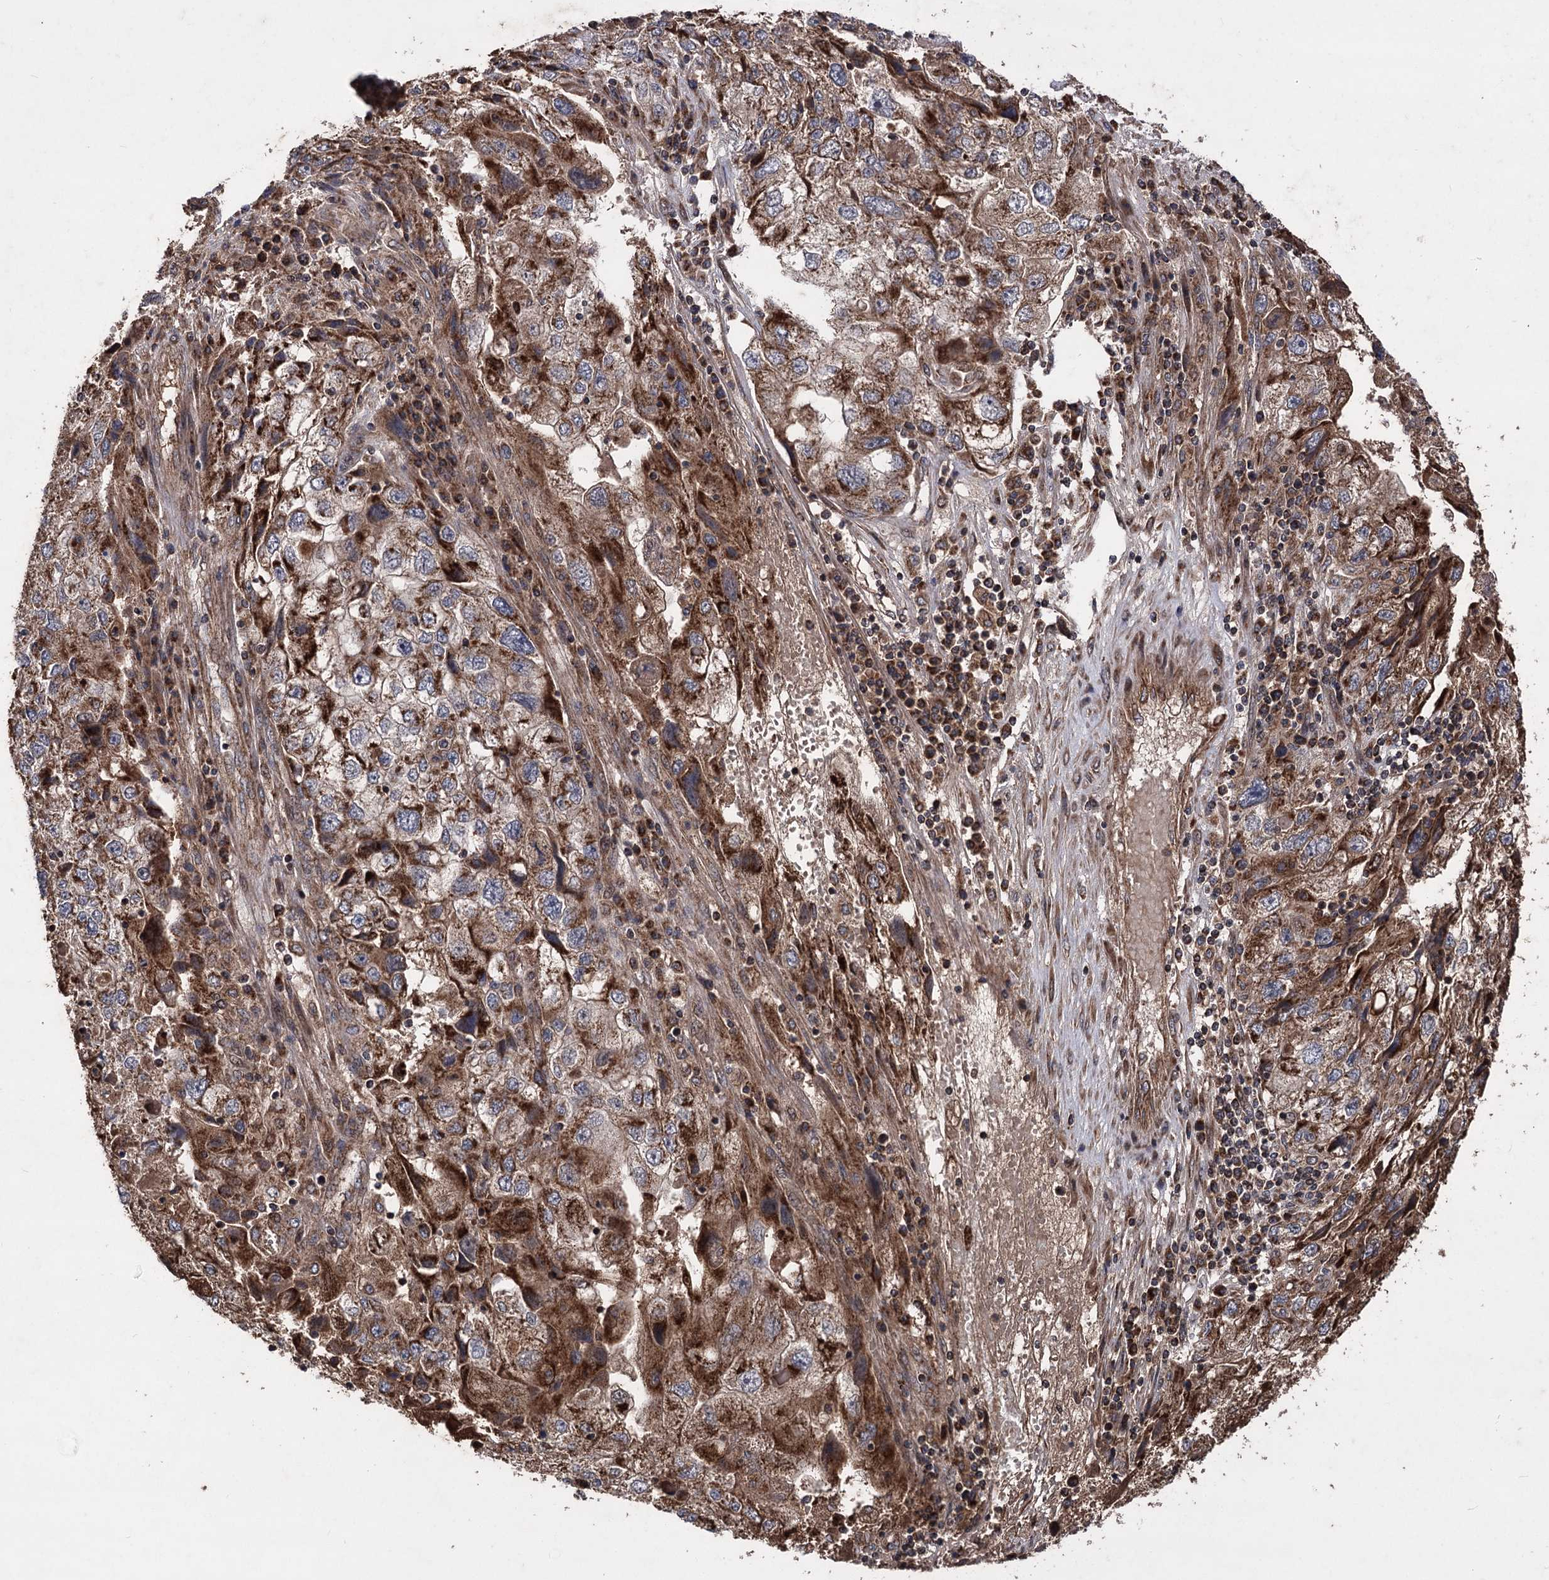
{"staining": {"intensity": "strong", "quantity": ">75%", "location": "cytoplasmic/membranous"}, "tissue": "endometrial cancer", "cell_type": "Tumor cells", "image_type": "cancer", "snomed": [{"axis": "morphology", "description": "Adenocarcinoma, NOS"}, {"axis": "topography", "description": "Endometrium"}], "caption": "A brown stain highlights strong cytoplasmic/membranous positivity of a protein in human adenocarcinoma (endometrial) tumor cells. Immunohistochemistry (ihc) stains the protein in brown and the nuclei are stained blue.", "gene": "RASSF3", "patient": {"sex": "female", "age": 49}}